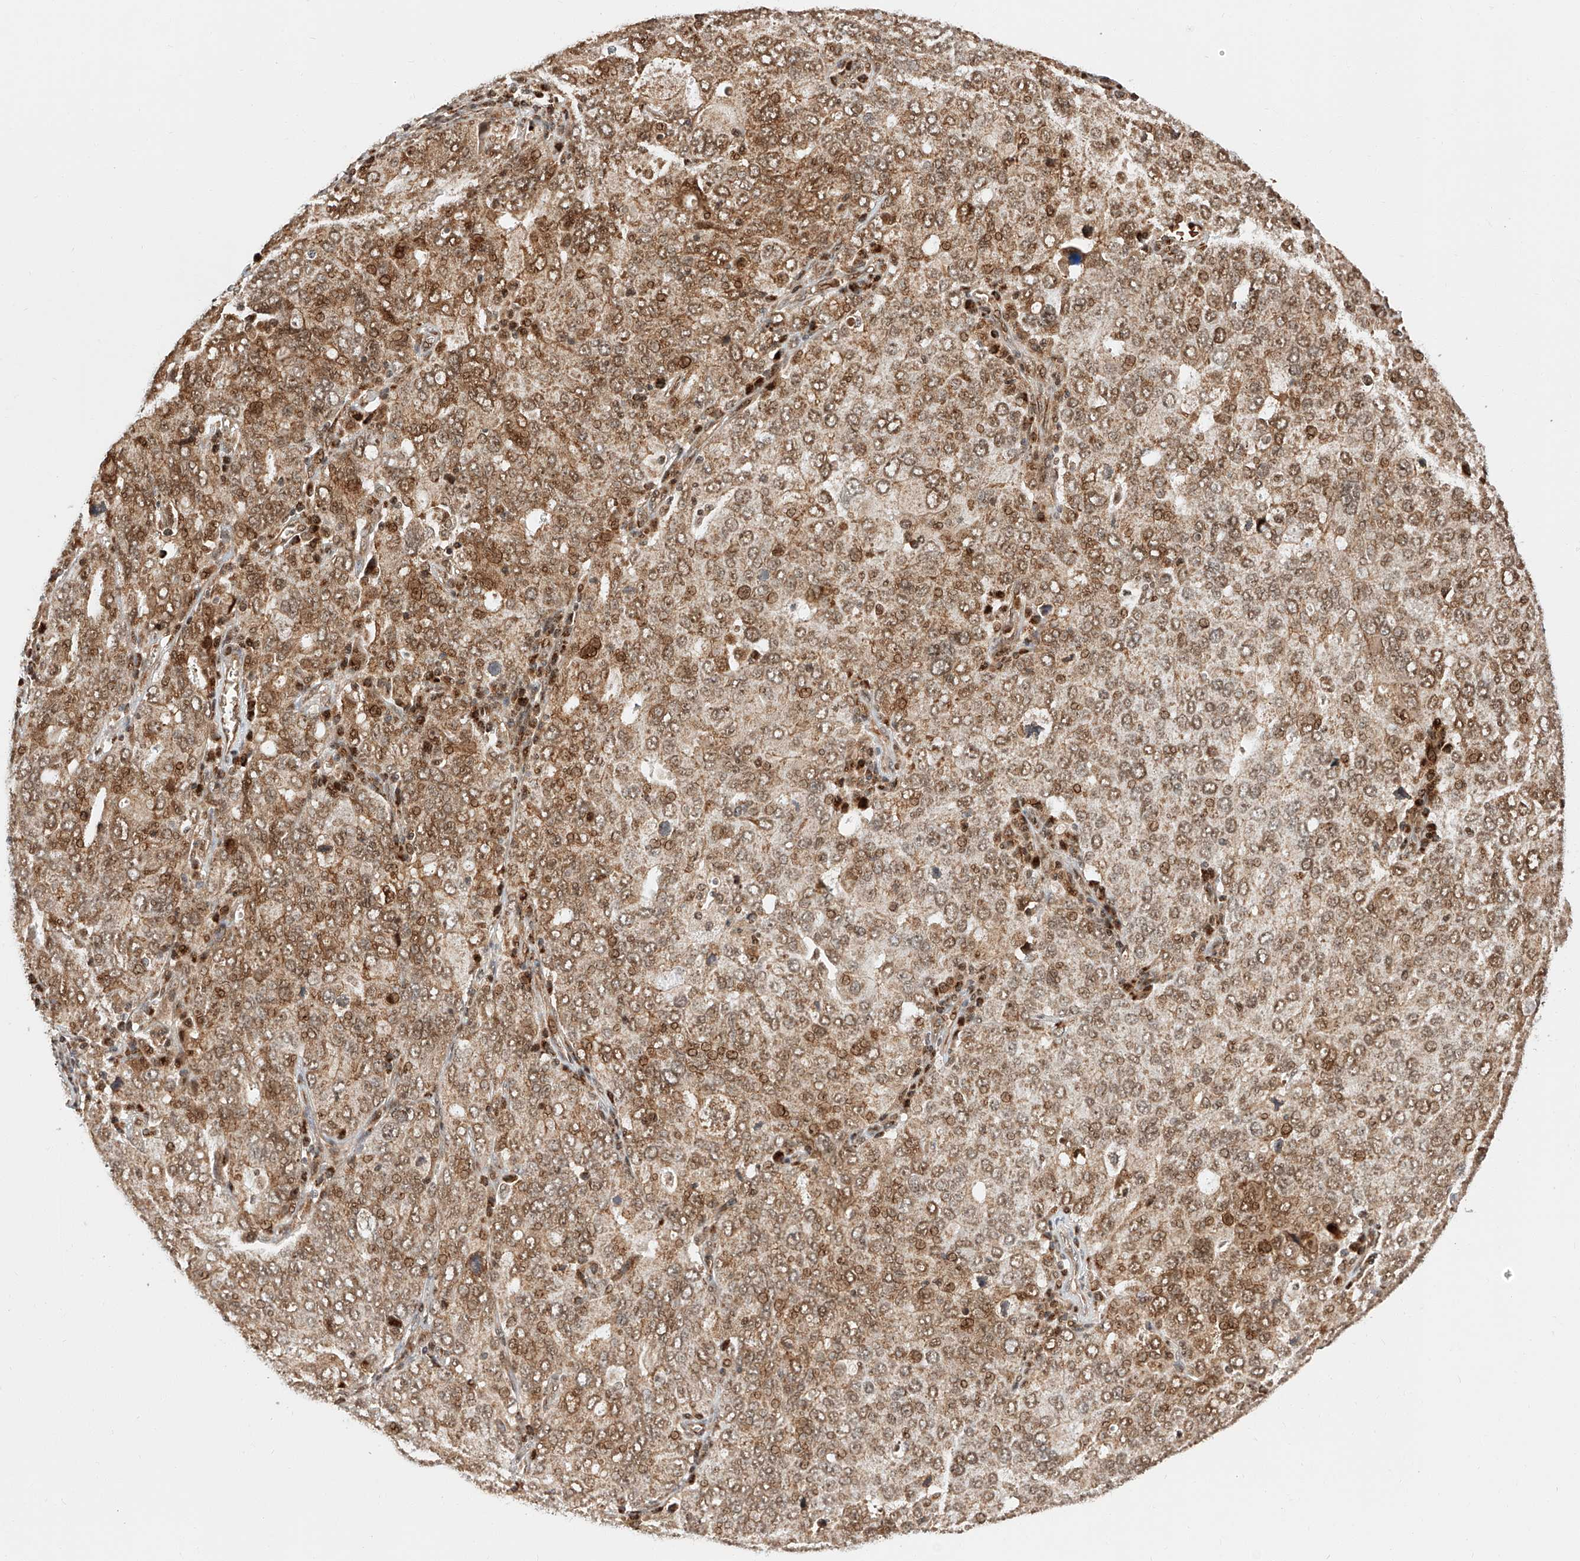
{"staining": {"intensity": "moderate", "quantity": ">75%", "location": "cytoplasmic/membranous,nuclear"}, "tissue": "ovarian cancer", "cell_type": "Tumor cells", "image_type": "cancer", "snomed": [{"axis": "morphology", "description": "Carcinoma, endometroid"}, {"axis": "topography", "description": "Ovary"}], "caption": "Immunohistochemical staining of human ovarian endometroid carcinoma reveals medium levels of moderate cytoplasmic/membranous and nuclear protein staining in approximately >75% of tumor cells. (DAB (3,3'-diaminobenzidine) IHC, brown staining for protein, blue staining for nuclei).", "gene": "THTPA", "patient": {"sex": "female", "age": 62}}